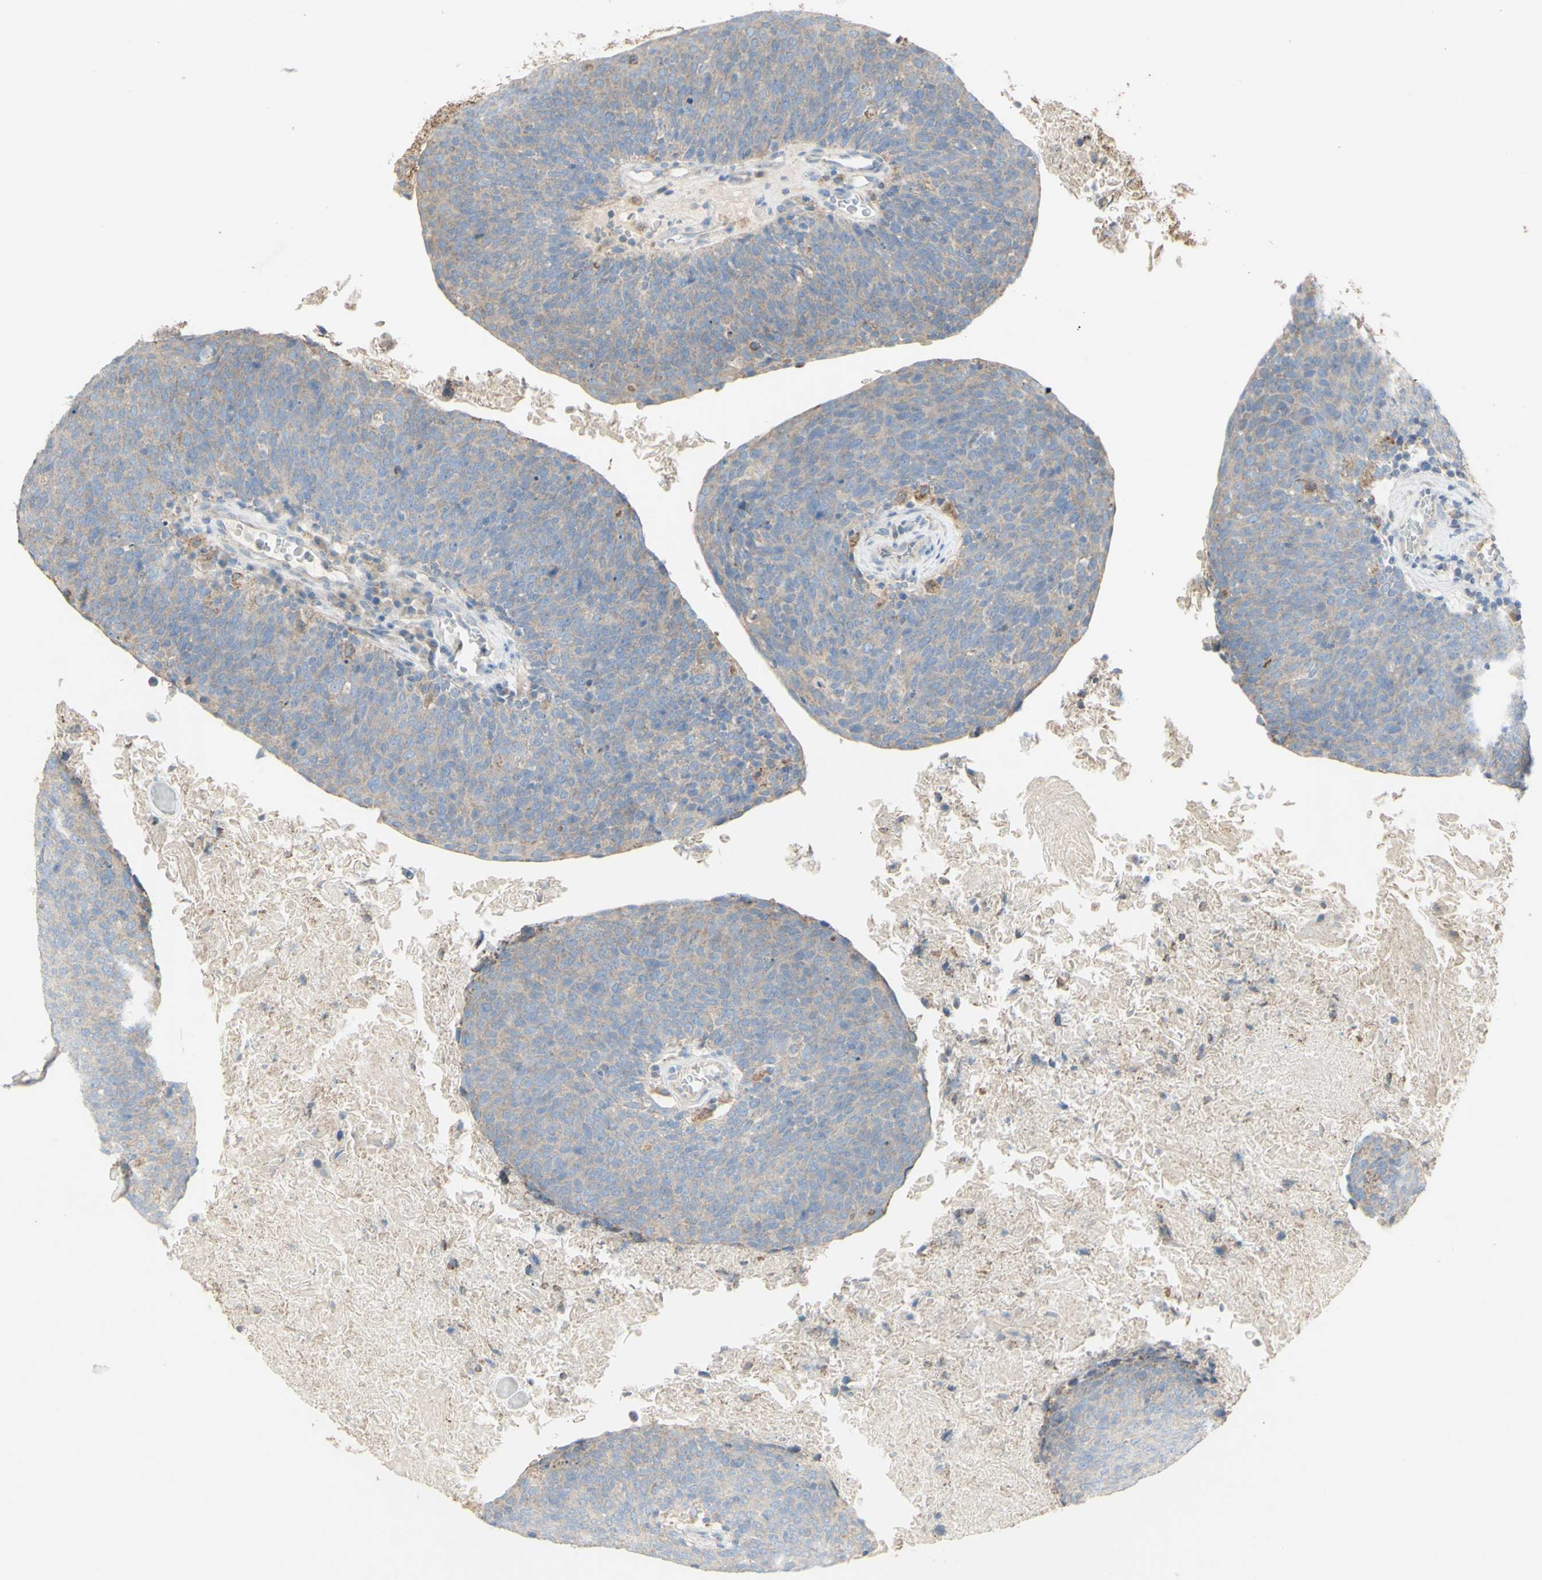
{"staining": {"intensity": "weak", "quantity": "<25%", "location": "cytoplasmic/membranous"}, "tissue": "head and neck cancer", "cell_type": "Tumor cells", "image_type": "cancer", "snomed": [{"axis": "morphology", "description": "Squamous cell carcinoma, NOS"}, {"axis": "morphology", "description": "Squamous cell carcinoma, metastatic, NOS"}, {"axis": "topography", "description": "Lymph node"}, {"axis": "topography", "description": "Head-Neck"}], "caption": "Head and neck cancer stained for a protein using immunohistochemistry demonstrates no expression tumor cells.", "gene": "CNTNAP1", "patient": {"sex": "male", "age": 62}}